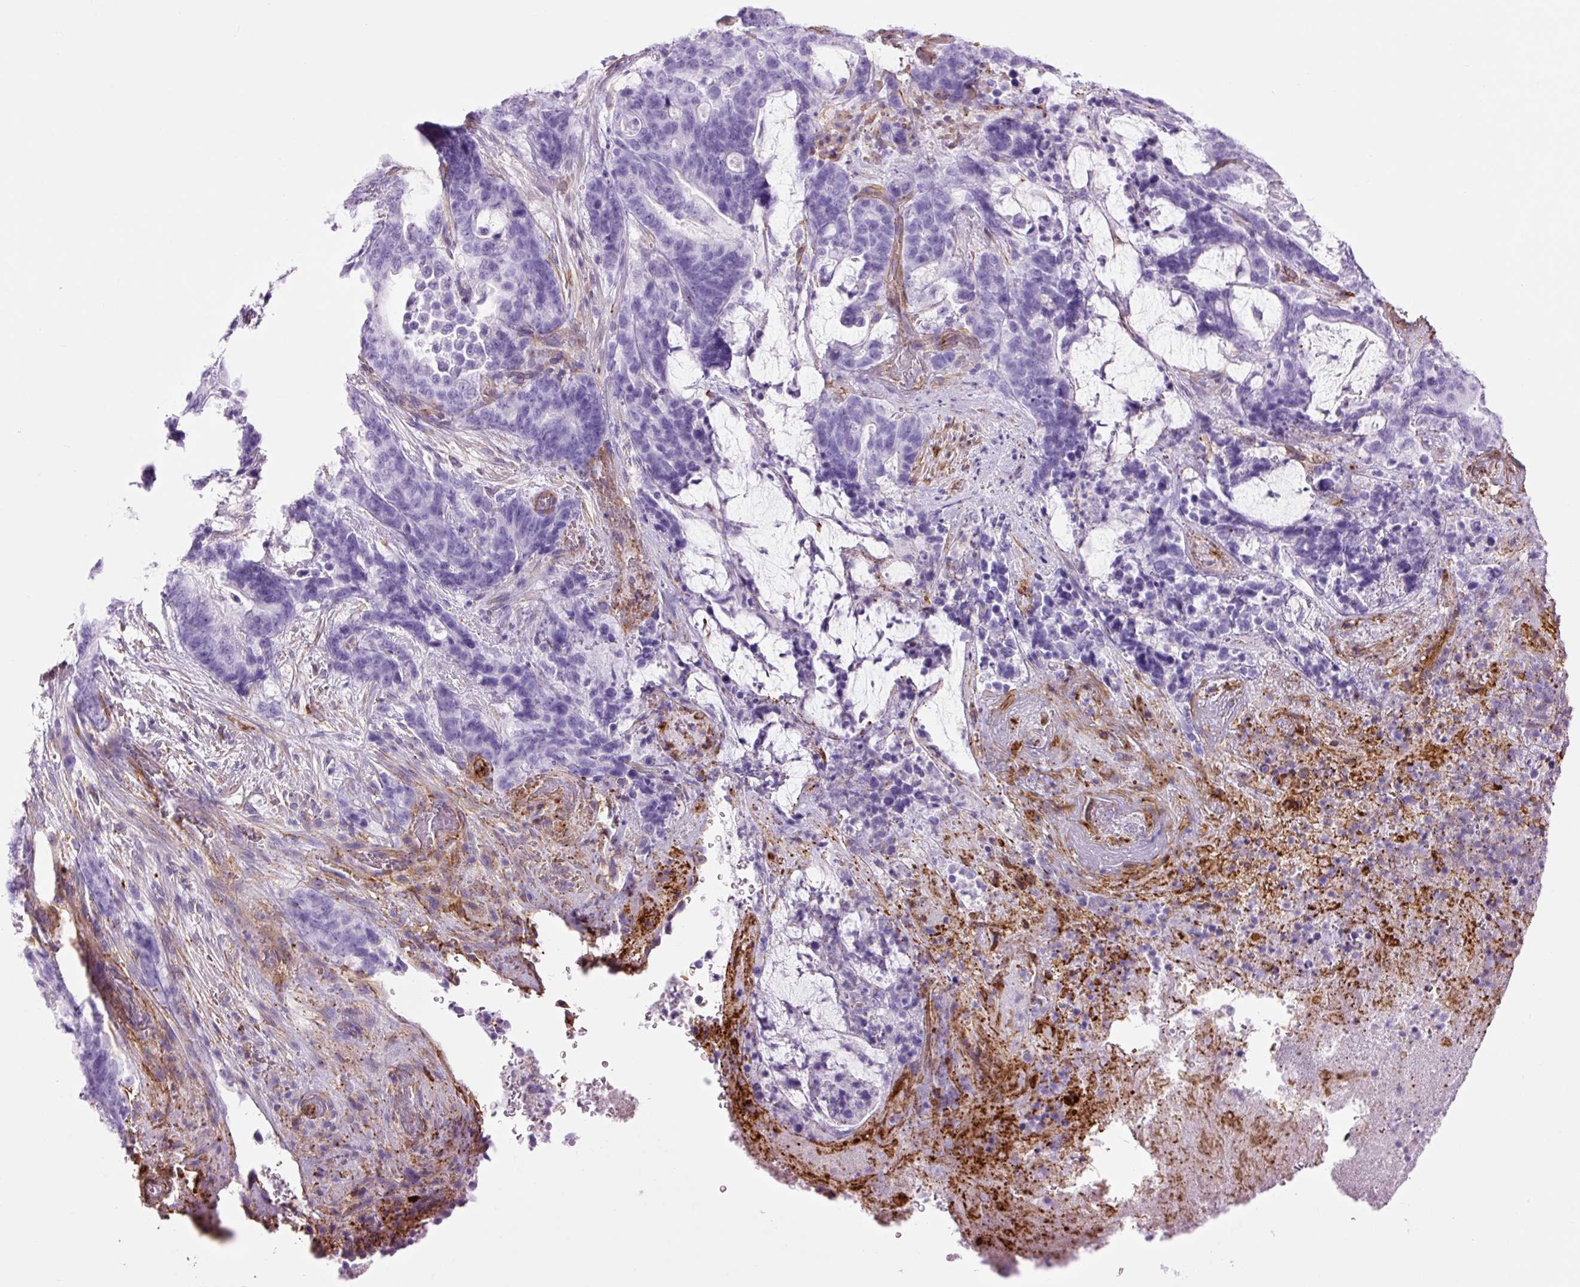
{"staining": {"intensity": "negative", "quantity": "none", "location": "none"}, "tissue": "stomach cancer", "cell_type": "Tumor cells", "image_type": "cancer", "snomed": [{"axis": "morphology", "description": "Normal tissue, NOS"}, {"axis": "morphology", "description": "Adenocarcinoma, NOS"}, {"axis": "topography", "description": "Stomach"}], "caption": "DAB immunohistochemical staining of human adenocarcinoma (stomach) shows no significant positivity in tumor cells.", "gene": "CAV1", "patient": {"sex": "female", "age": 64}}